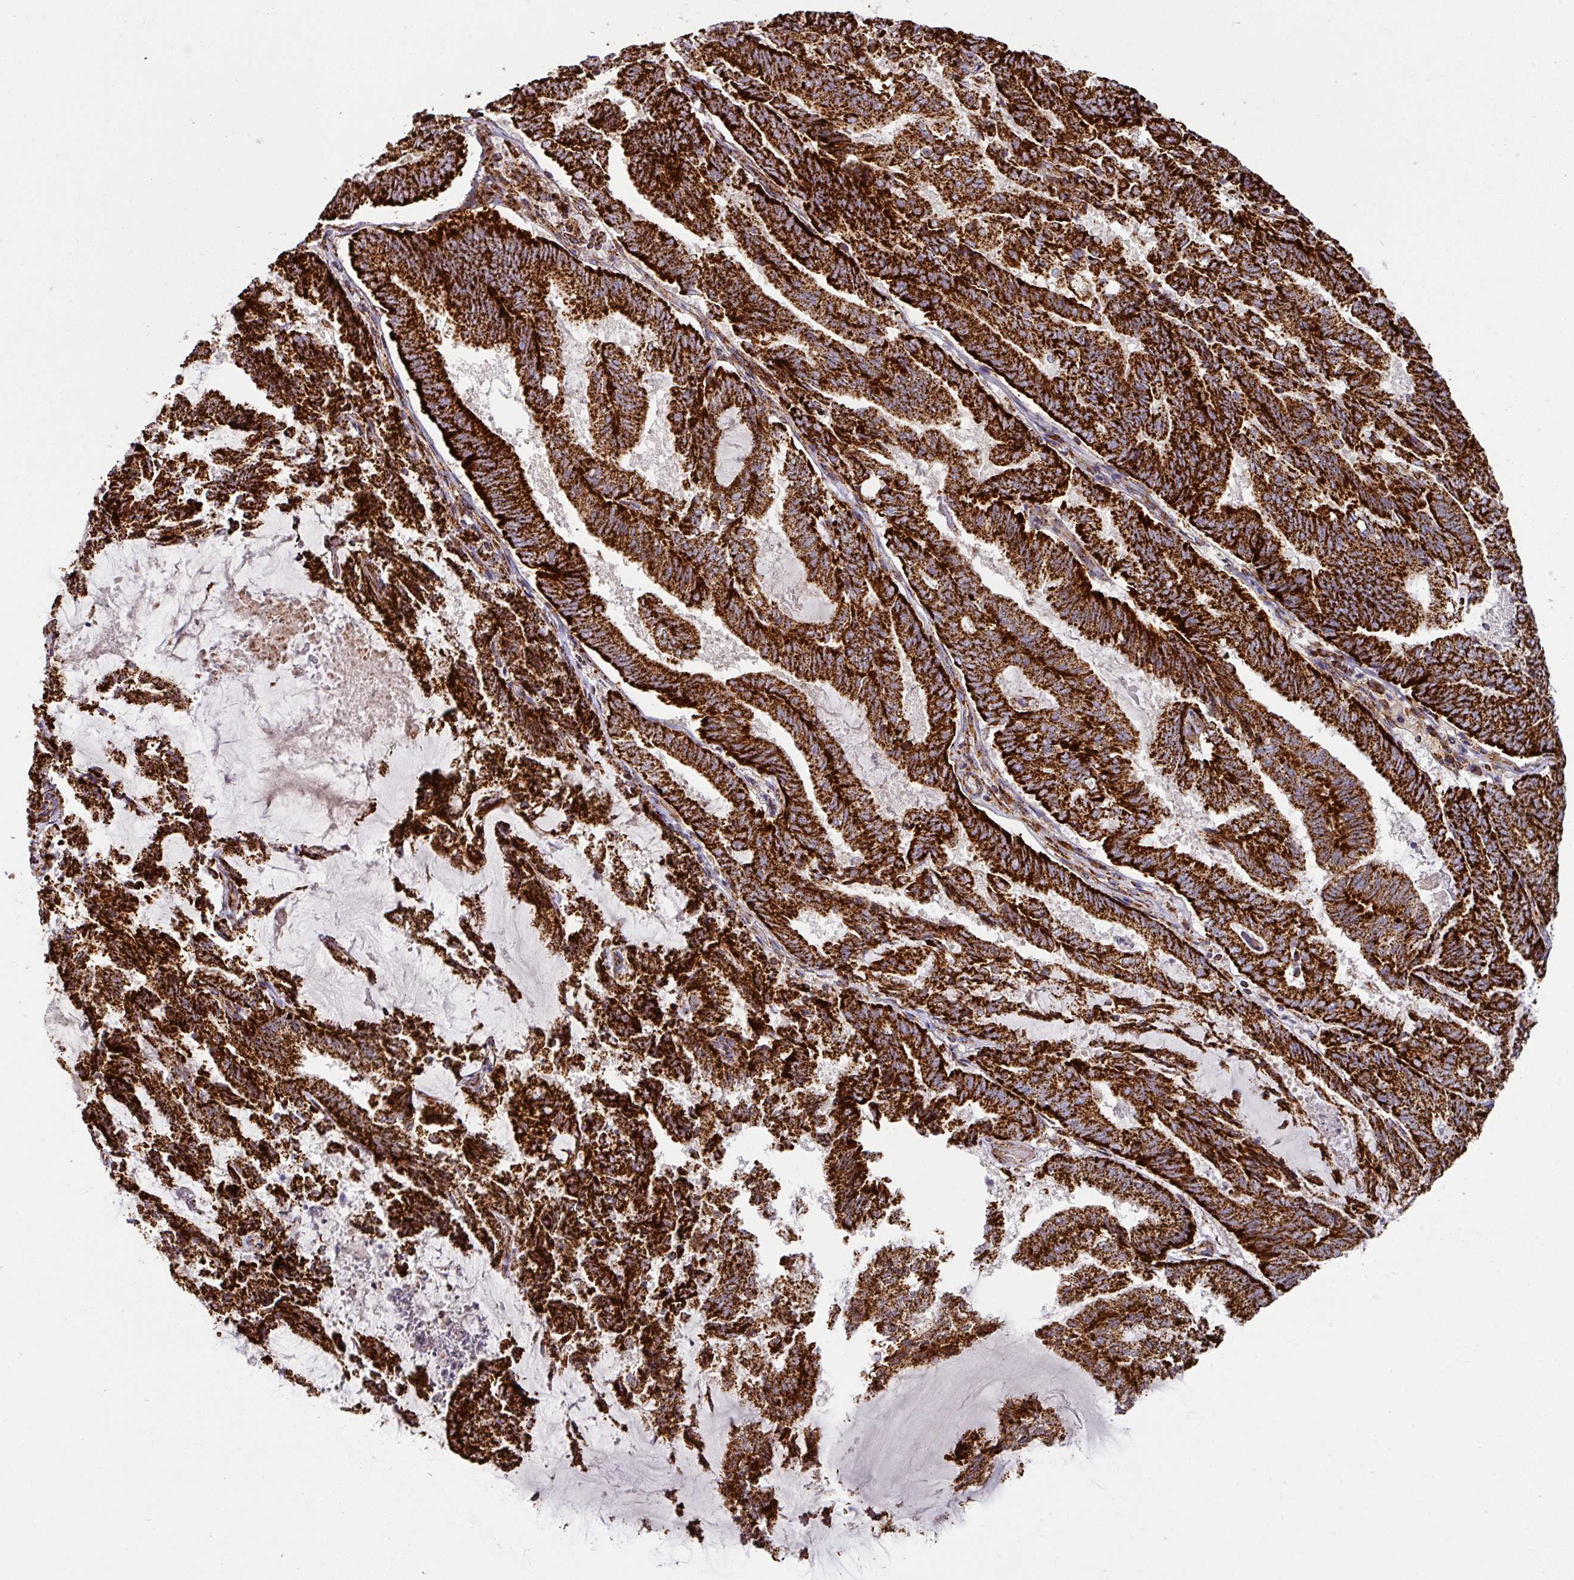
{"staining": {"intensity": "strong", "quantity": ">75%", "location": "cytoplasmic/membranous"}, "tissue": "endometrial cancer", "cell_type": "Tumor cells", "image_type": "cancer", "snomed": [{"axis": "morphology", "description": "Adenocarcinoma, NOS"}, {"axis": "topography", "description": "Endometrium"}], "caption": "Approximately >75% of tumor cells in endometrial cancer (adenocarcinoma) reveal strong cytoplasmic/membranous protein positivity as visualized by brown immunohistochemical staining.", "gene": "TRAP1", "patient": {"sex": "female", "age": 80}}